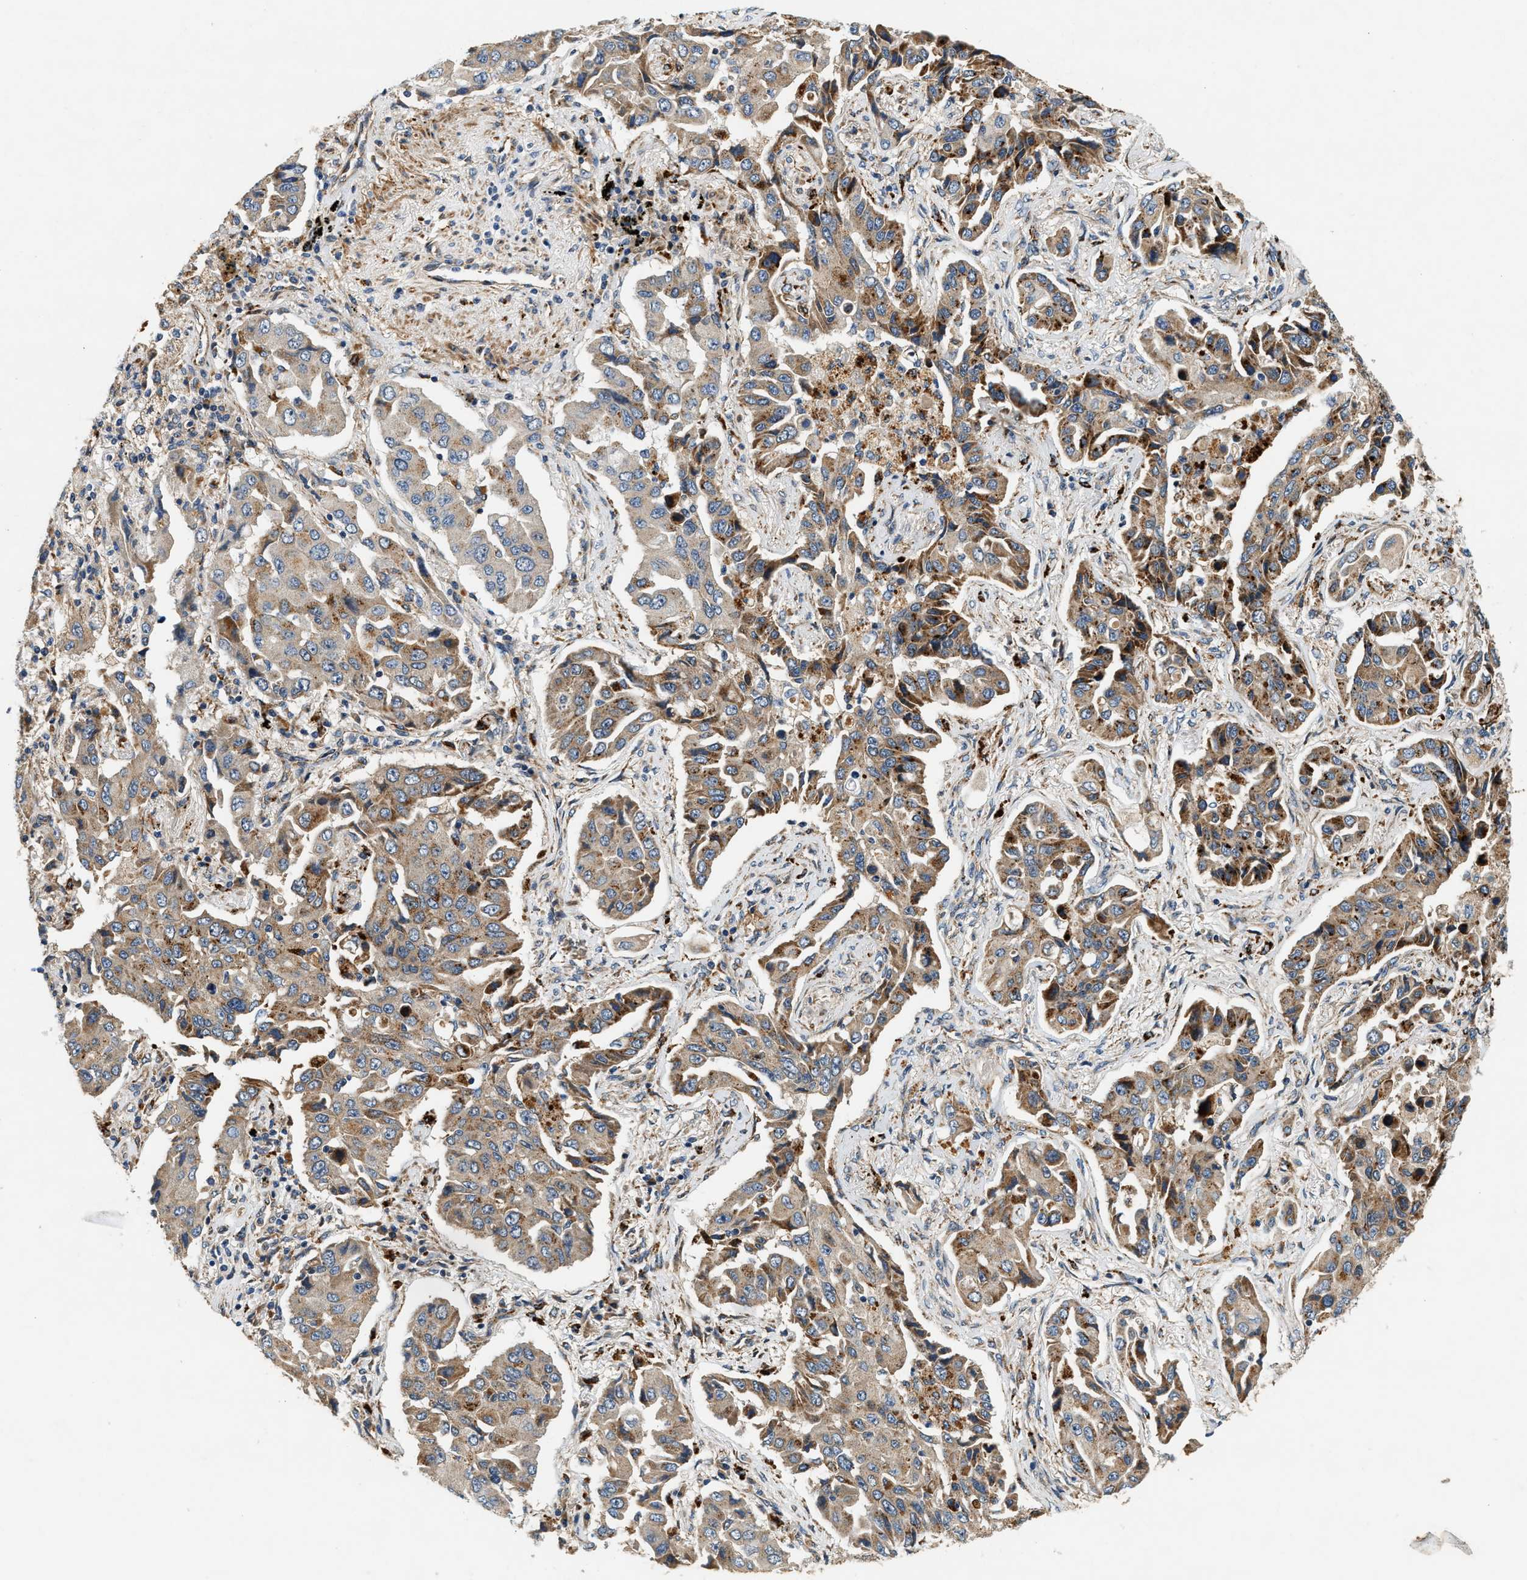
{"staining": {"intensity": "moderate", "quantity": ">75%", "location": "cytoplasmic/membranous"}, "tissue": "lung cancer", "cell_type": "Tumor cells", "image_type": "cancer", "snomed": [{"axis": "morphology", "description": "Adenocarcinoma, NOS"}, {"axis": "topography", "description": "Lung"}], "caption": "Lung cancer tissue shows moderate cytoplasmic/membranous staining in approximately >75% of tumor cells", "gene": "DUSP10", "patient": {"sex": "female", "age": 65}}